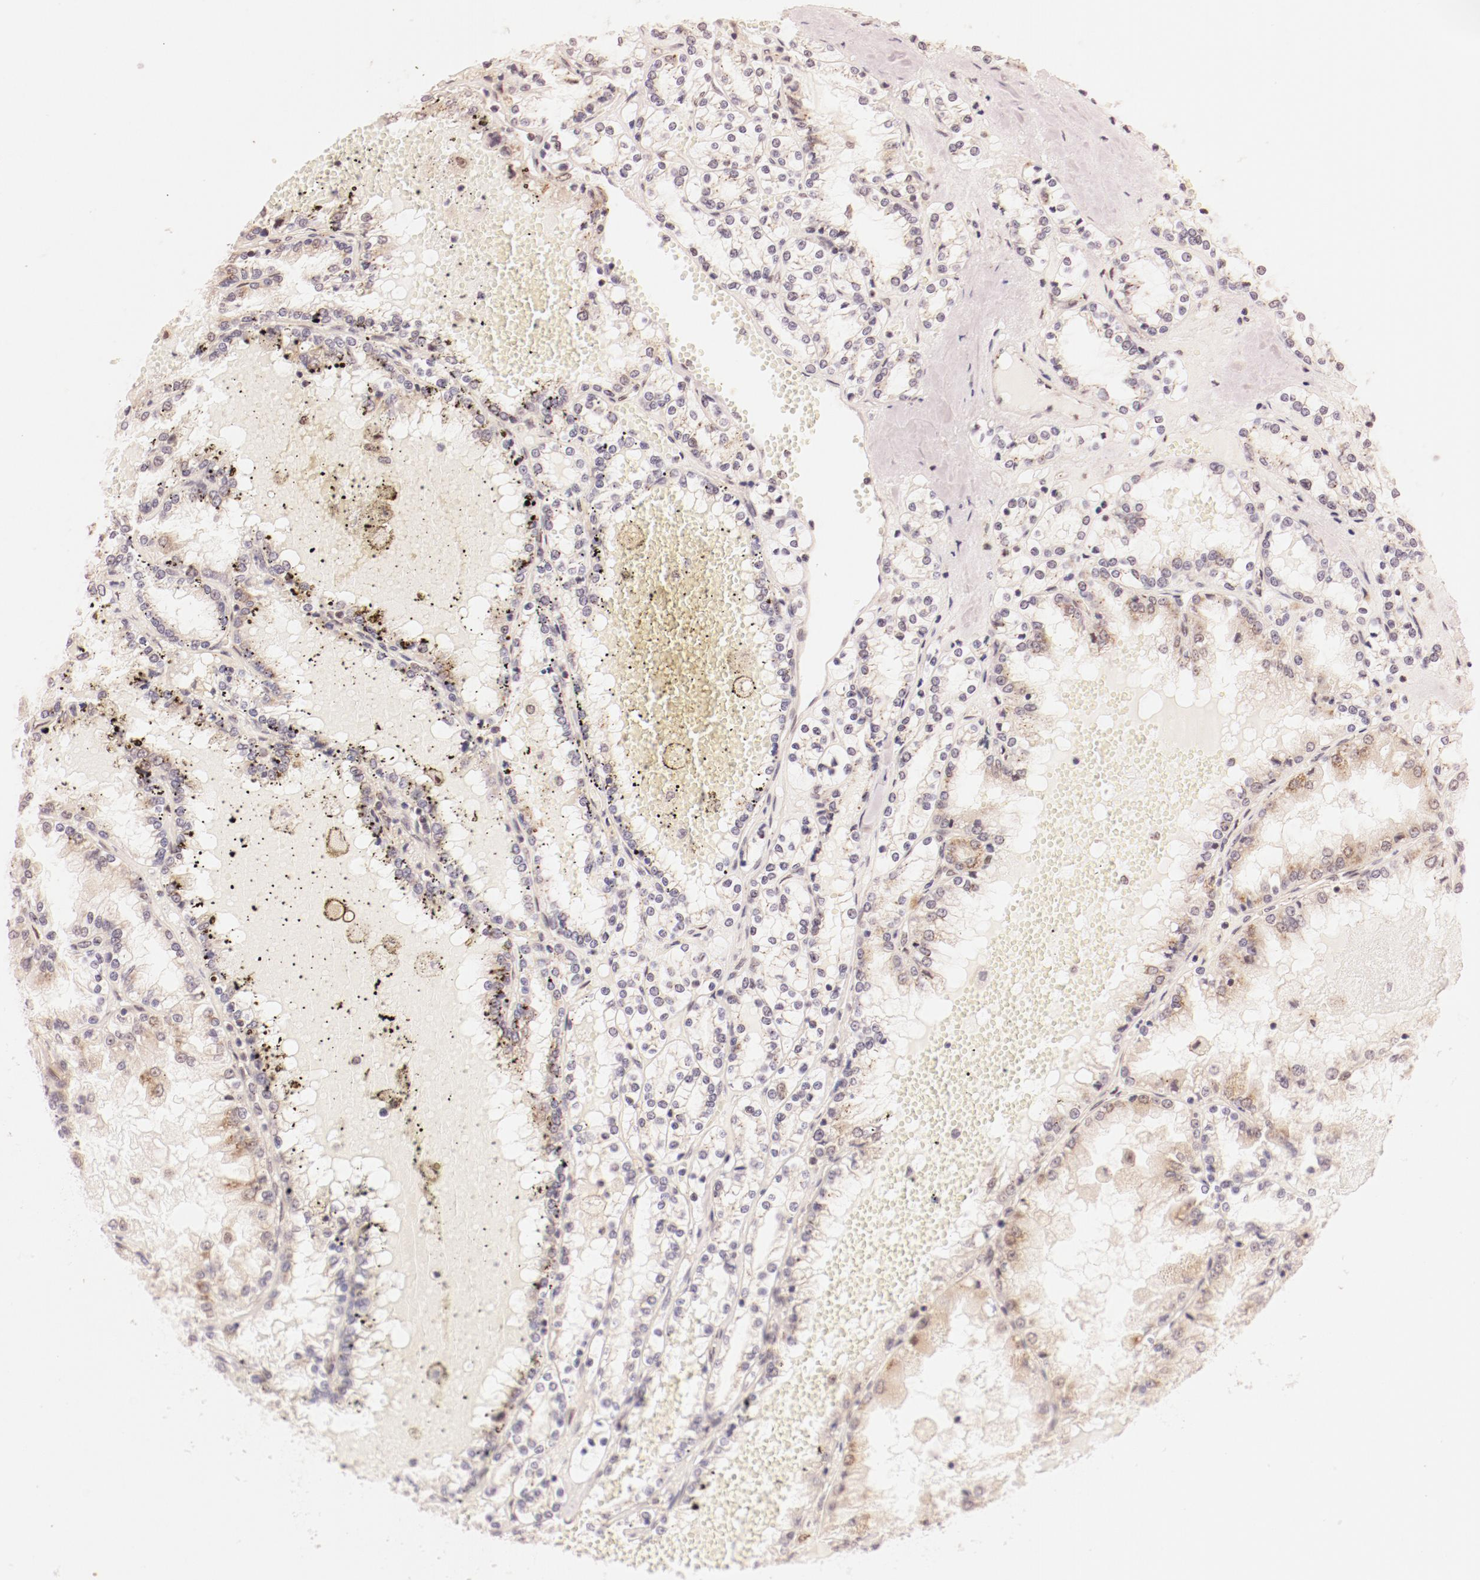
{"staining": {"intensity": "negative", "quantity": "none", "location": "none"}, "tissue": "renal cancer", "cell_type": "Tumor cells", "image_type": "cancer", "snomed": [{"axis": "morphology", "description": "Adenocarcinoma, NOS"}, {"axis": "topography", "description": "Kidney"}], "caption": "Tumor cells show no significant protein positivity in renal cancer (adenocarcinoma). Brightfield microscopy of immunohistochemistry stained with DAB (3,3'-diaminobenzidine) (brown) and hematoxylin (blue), captured at high magnification.", "gene": "RPL12", "patient": {"sex": "female", "age": 56}}